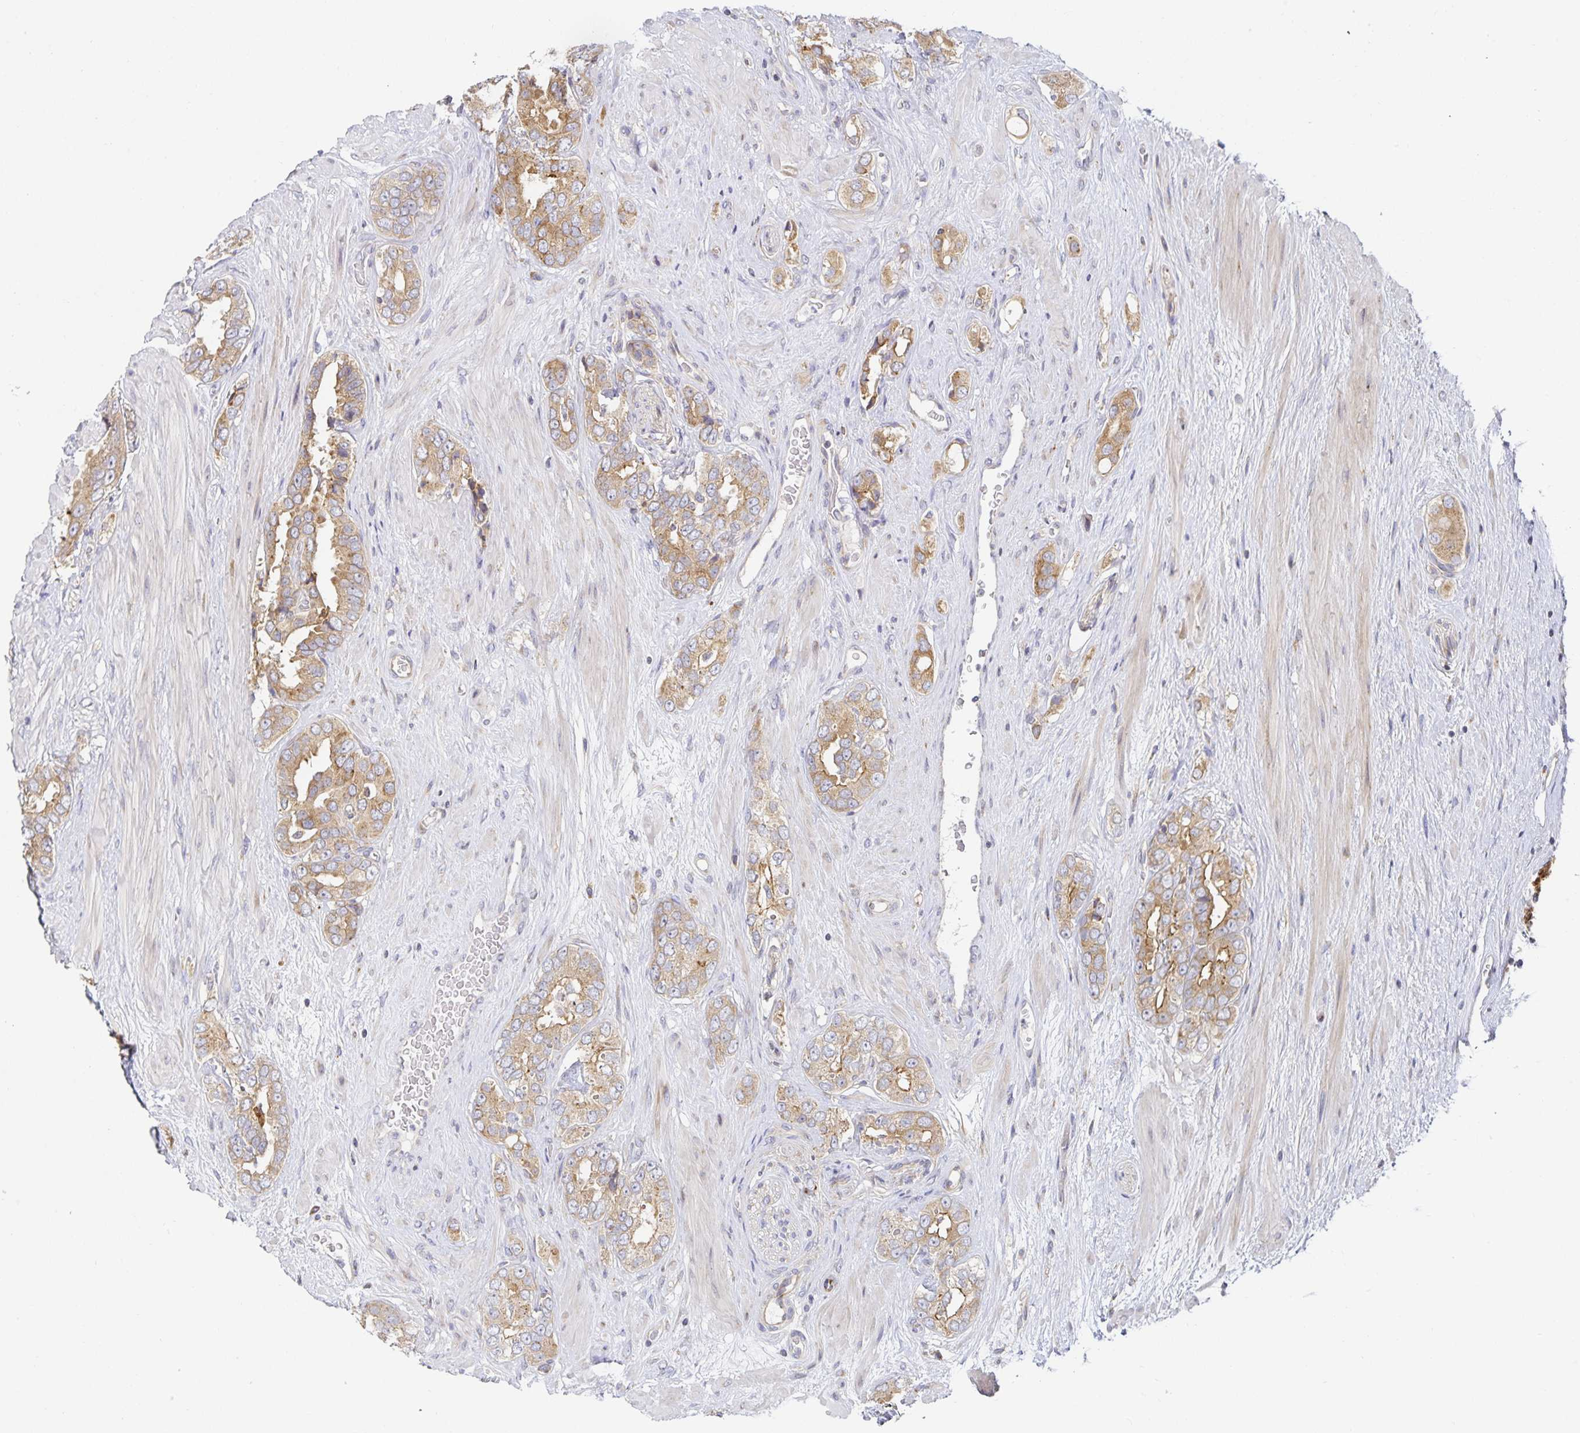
{"staining": {"intensity": "moderate", "quantity": ">75%", "location": "cytoplasmic/membranous"}, "tissue": "prostate cancer", "cell_type": "Tumor cells", "image_type": "cancer", "snomed": [{"axis": "morphology", "description": "Adenocarcinoma, High grade"}, {"axis": "topography", "description": "Prostate"}], "caption": "A high-resolution micrograph shows immunohistochemistry (IHC) staining of prostate cancer, which demonstrates moderate cytoplasmic/membranous positivity in about >75% of tumor cells.", "gene": "NOMO1", "patient": {"sex": "male", "age": 71}}